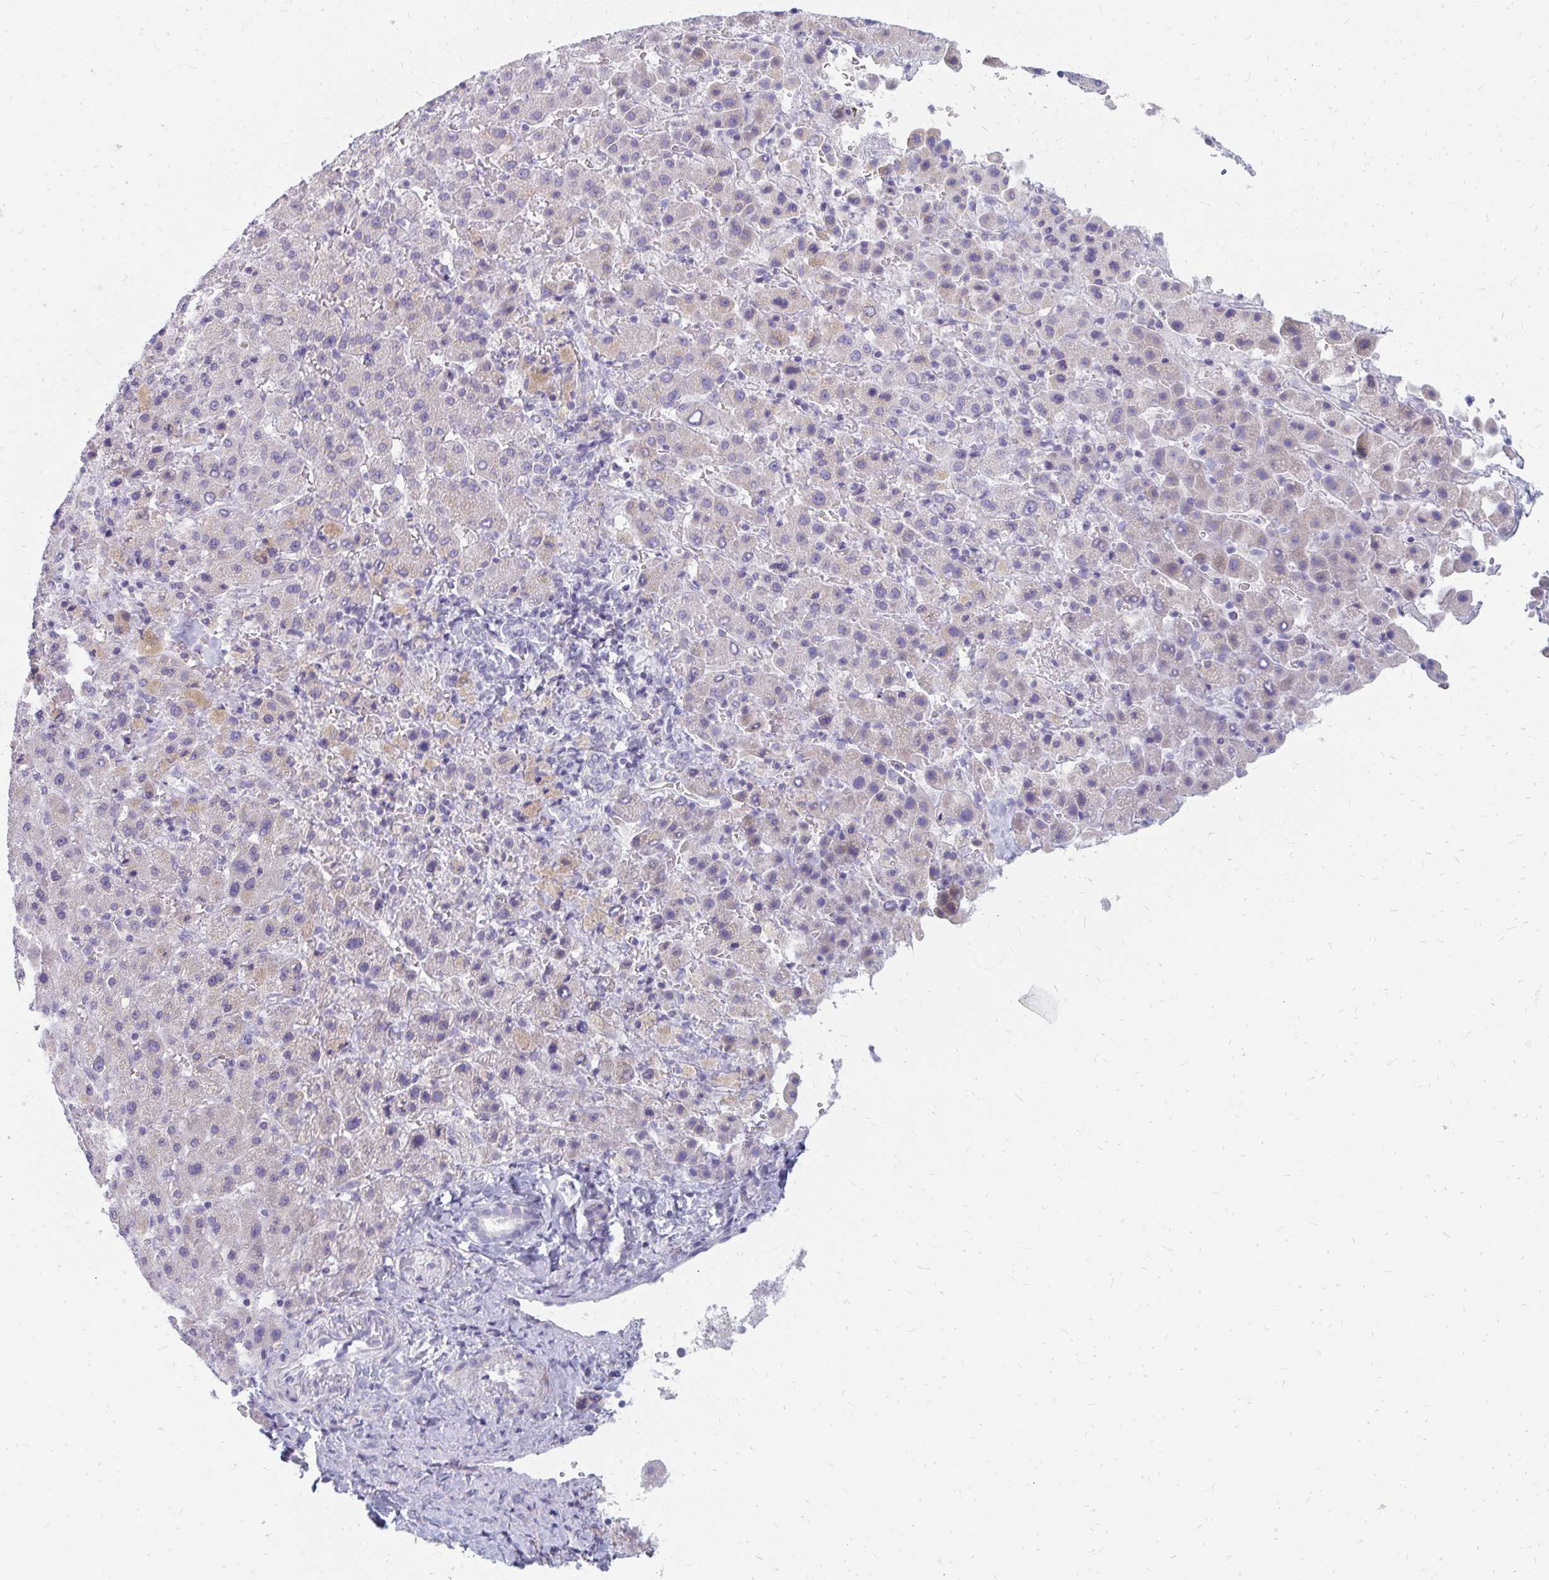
{"staining": {"intensity": "weak", "quantity": "<25%", "location": "cytoplasmic/membranous"}, "tissue": "liver cancer", "cell_type": "Tumor cells", "image_type": "cancer", "snomed": [{"axis": "morphology", "description": "Carcinoma, Hepatocellular, NOS"}, {"axis": "topography", "description": "Liver"}], "caption": "Immunohistochemical staining of liver cancer (hepatocellular carcinoma) shows no significant expression in tumor cells.", "gene": "OR10V1", "patient": {"sex": "female", "age": 58}}